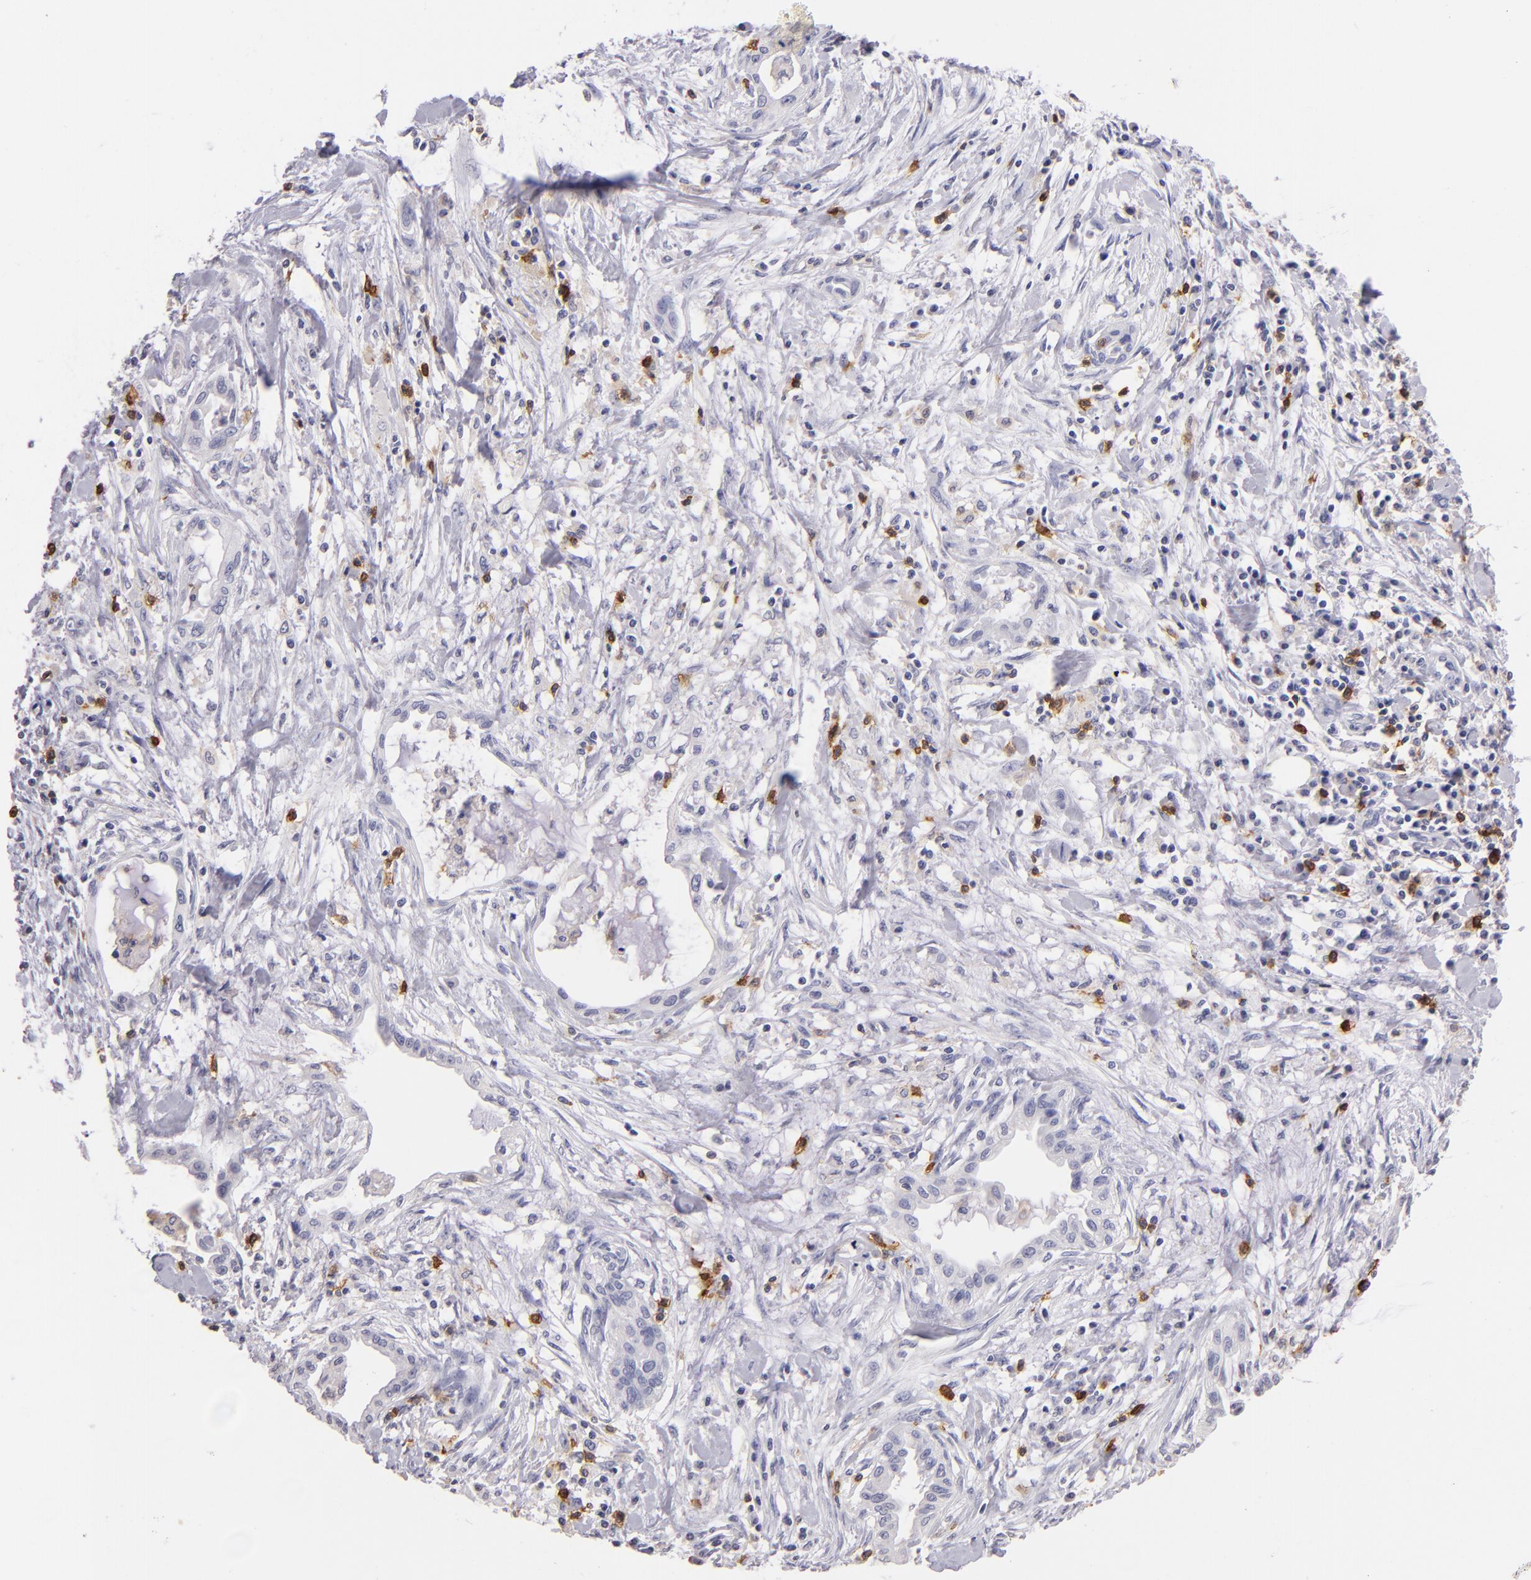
{"staining": {"intensity": "negative", "quantity": "none", "location": "none"}, "tissue": "pancreatic cancer", "cell_type": "Tumor cells", "image_type": "cancer", "snomed": [{"axis": "morphology", "description": "Adenocarcinoma, NOS"}, {"axis": "topography", "description": "Pancreas"}], "caption": "An image of human pancreatic cancer is negative for staining in tumor cells.", "gene": "IL2RA", "patient": {"sex": "female", "age": 64}}